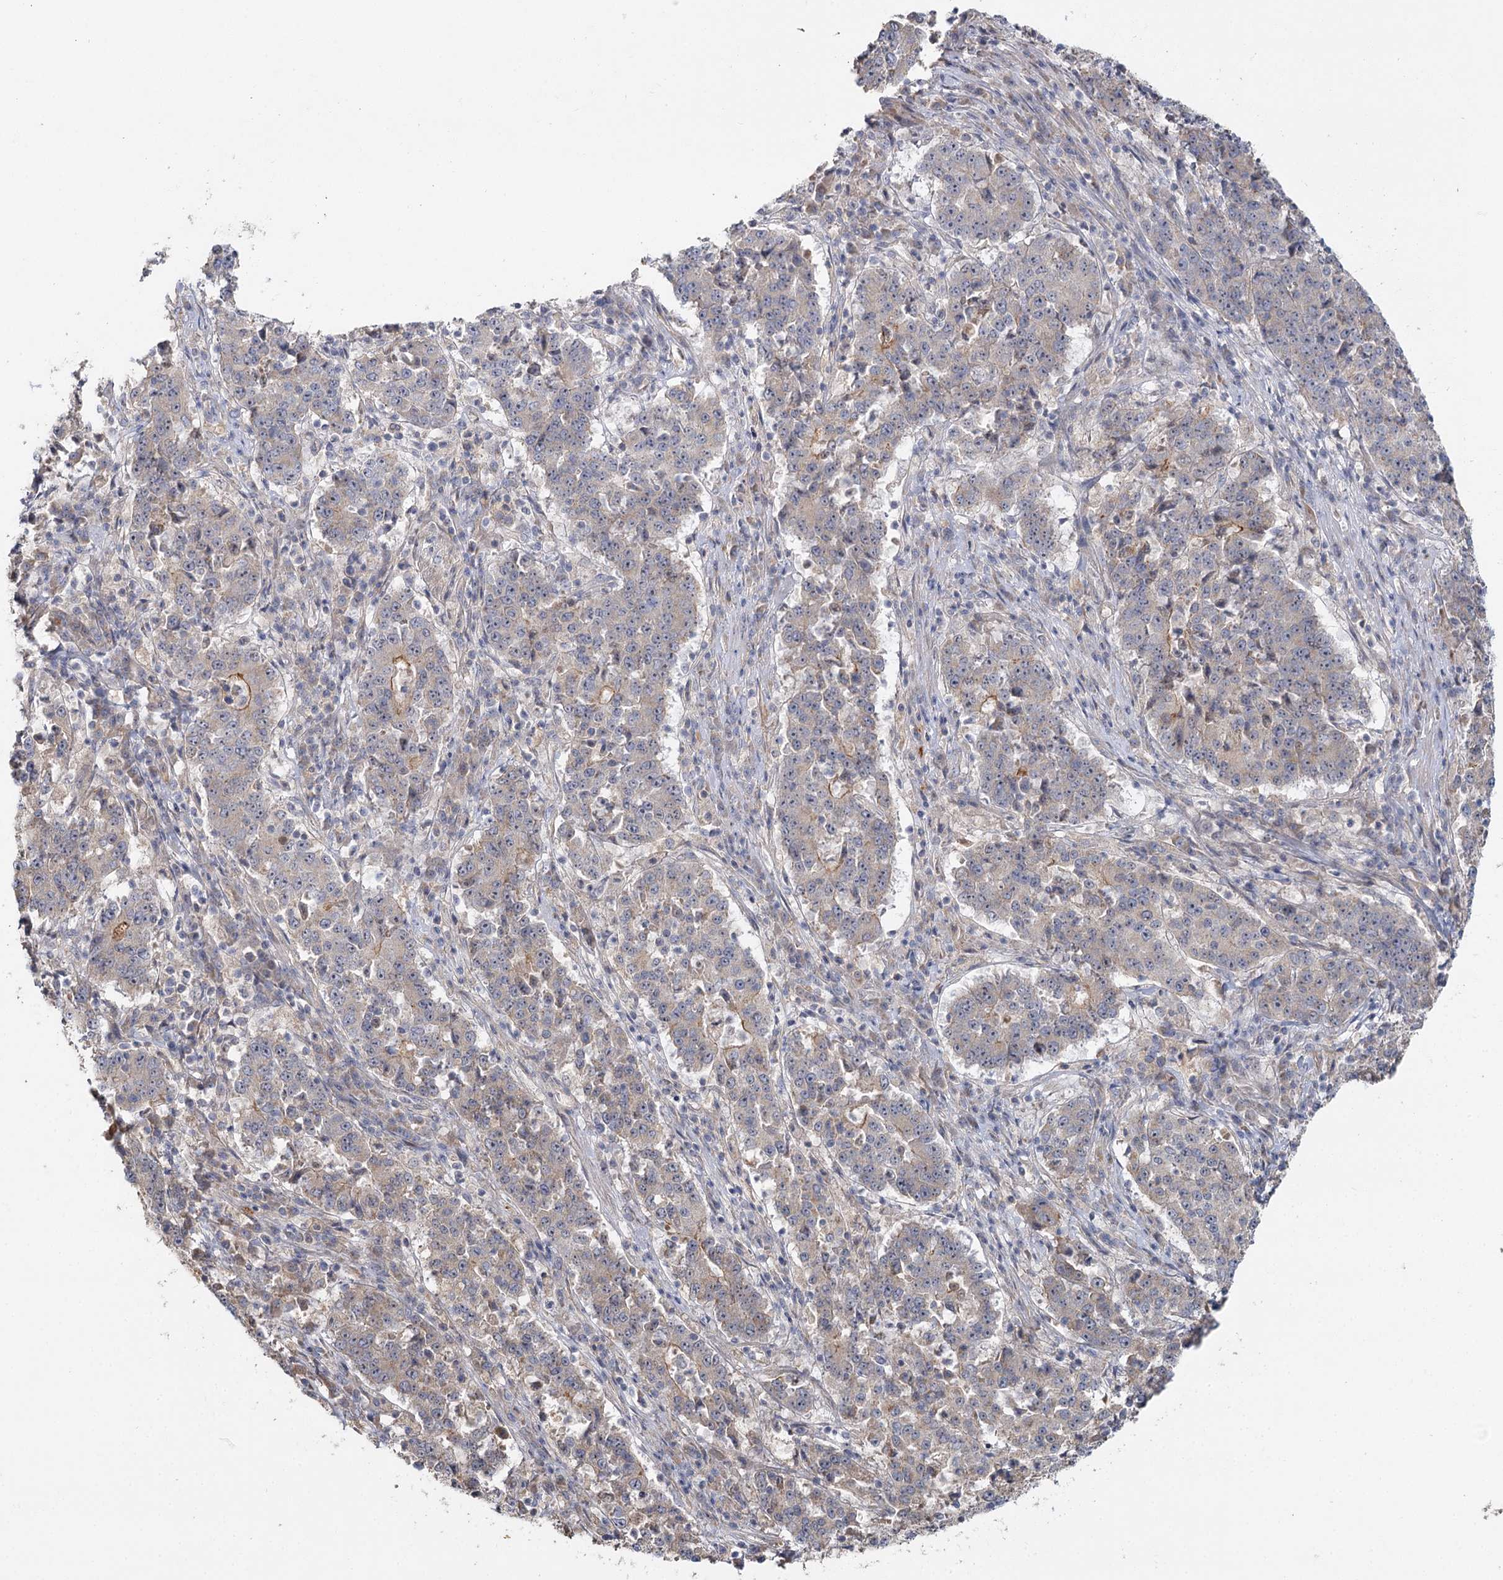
{"staining": {"intensity": "weak", "quantity": "<25%", "location": "cytoplasmic/membranous"}, "tissue": "stomach cancer", "cell_type": "Tumor cells", "image_type": "cancer", "snomed": [{"axis": "morphology", "description": "Adenocarcinoma, NOS"}, {"axis": "topography", "description": "Stomach"}], "caption": "Immunohistochemistry of human adenocarcinoma (stomach) shows no expression in tumor cells.", "gene": "ANGPTL5", "patient": {"sex": "male", "age": 59}}